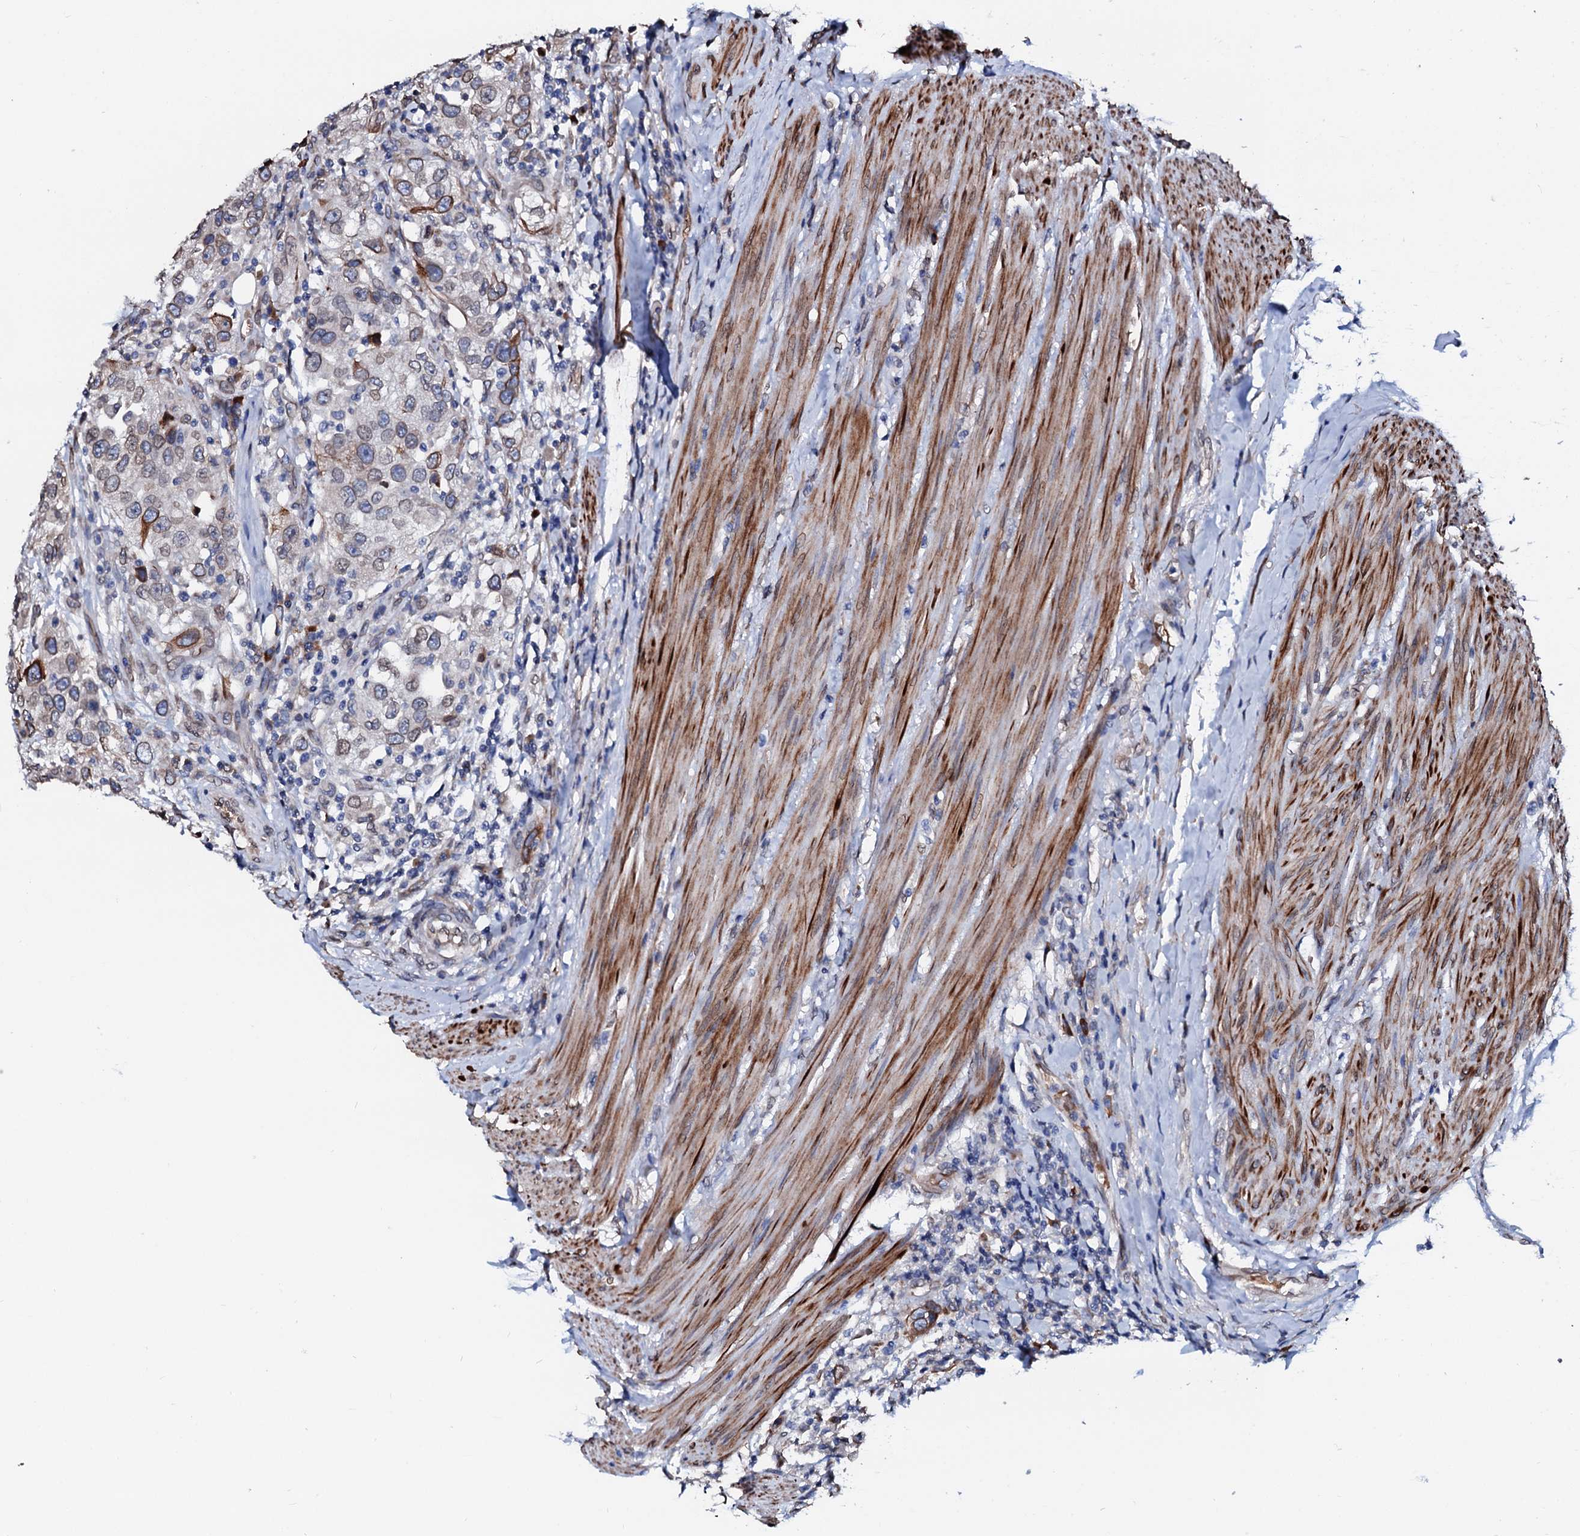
{"staining": {"intensity": "moderate", "quantity": "<25%", "location": "cytoplasmic/membranous"}, "tissue": "urothelial cancer", "cell_type": "Tumor cells", "image_type": "cancer", "snomed": [{"axis": "morphology", "description": "Urothelial carcinoma, High grade"}, {"axis": "topography", "description": "Urinary bladder"}], "caption": "This micrograph shows immunohistochemistry staining of urothelial carcinoma (high-grade), with low moderate cytoplasmic/membranous positivity in about <25% of tumor cells.", "gene": "NRP2", "patient": {"sex": "female", "age": 80}}